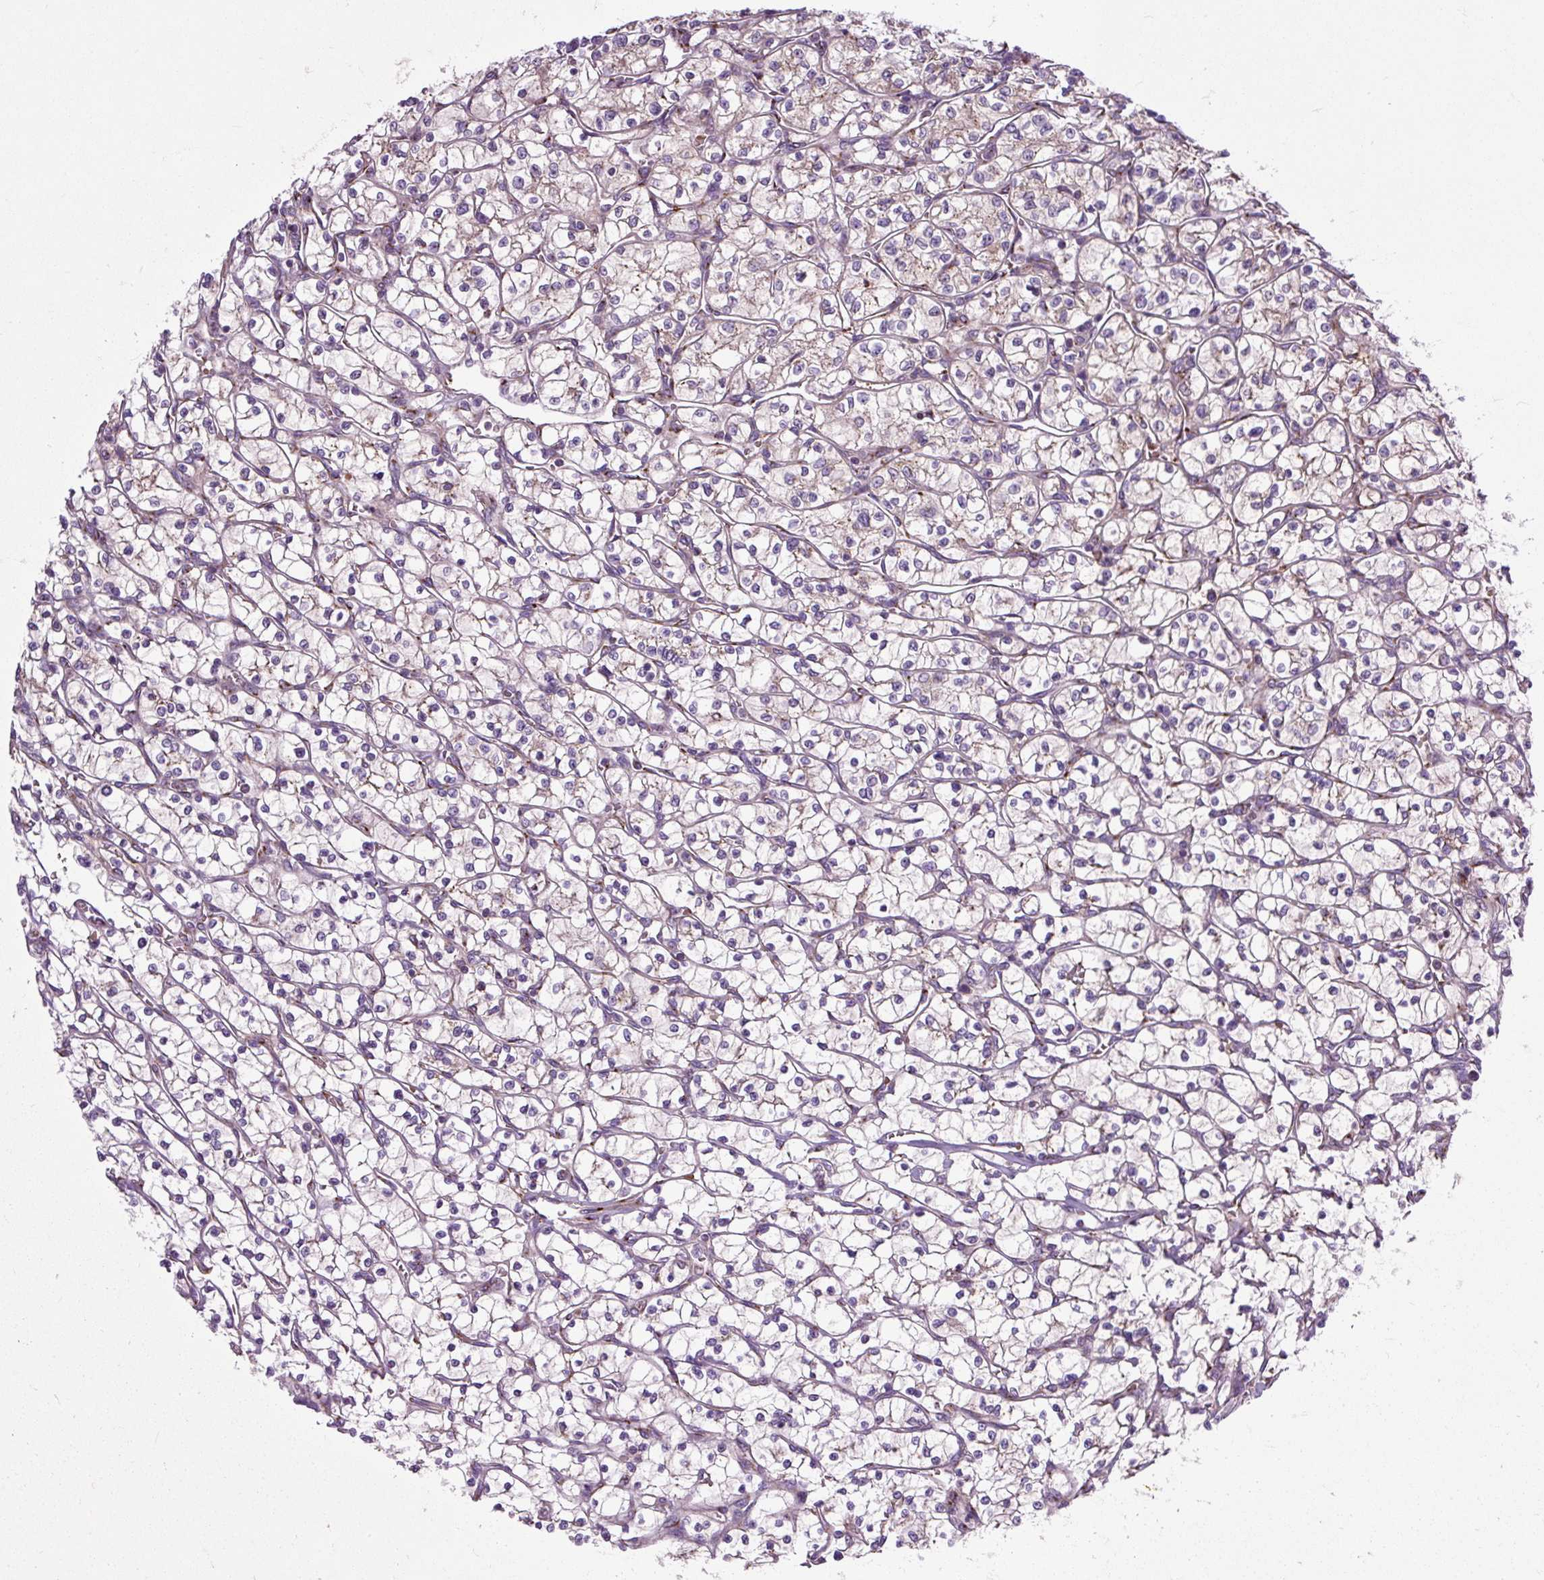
{"staining": {"intensity": "weak", "quantity": "<25%", "location": "cytoplasmic/membranous"}, "tissue": "renal cancer", "cell_type": "Tumor cells", "image_type": "cancer", "snomed": [{"axis": "morphology", "description": "Adenocarcinoma, NOS"}, {"axis": "topography", "description": "Kidney"}], "caption": "A photomicrograph of human renal cancer is negative for staining in tumor cells.", "gene": "MSMP", "patient": {"sex": "female", "age": 64}}